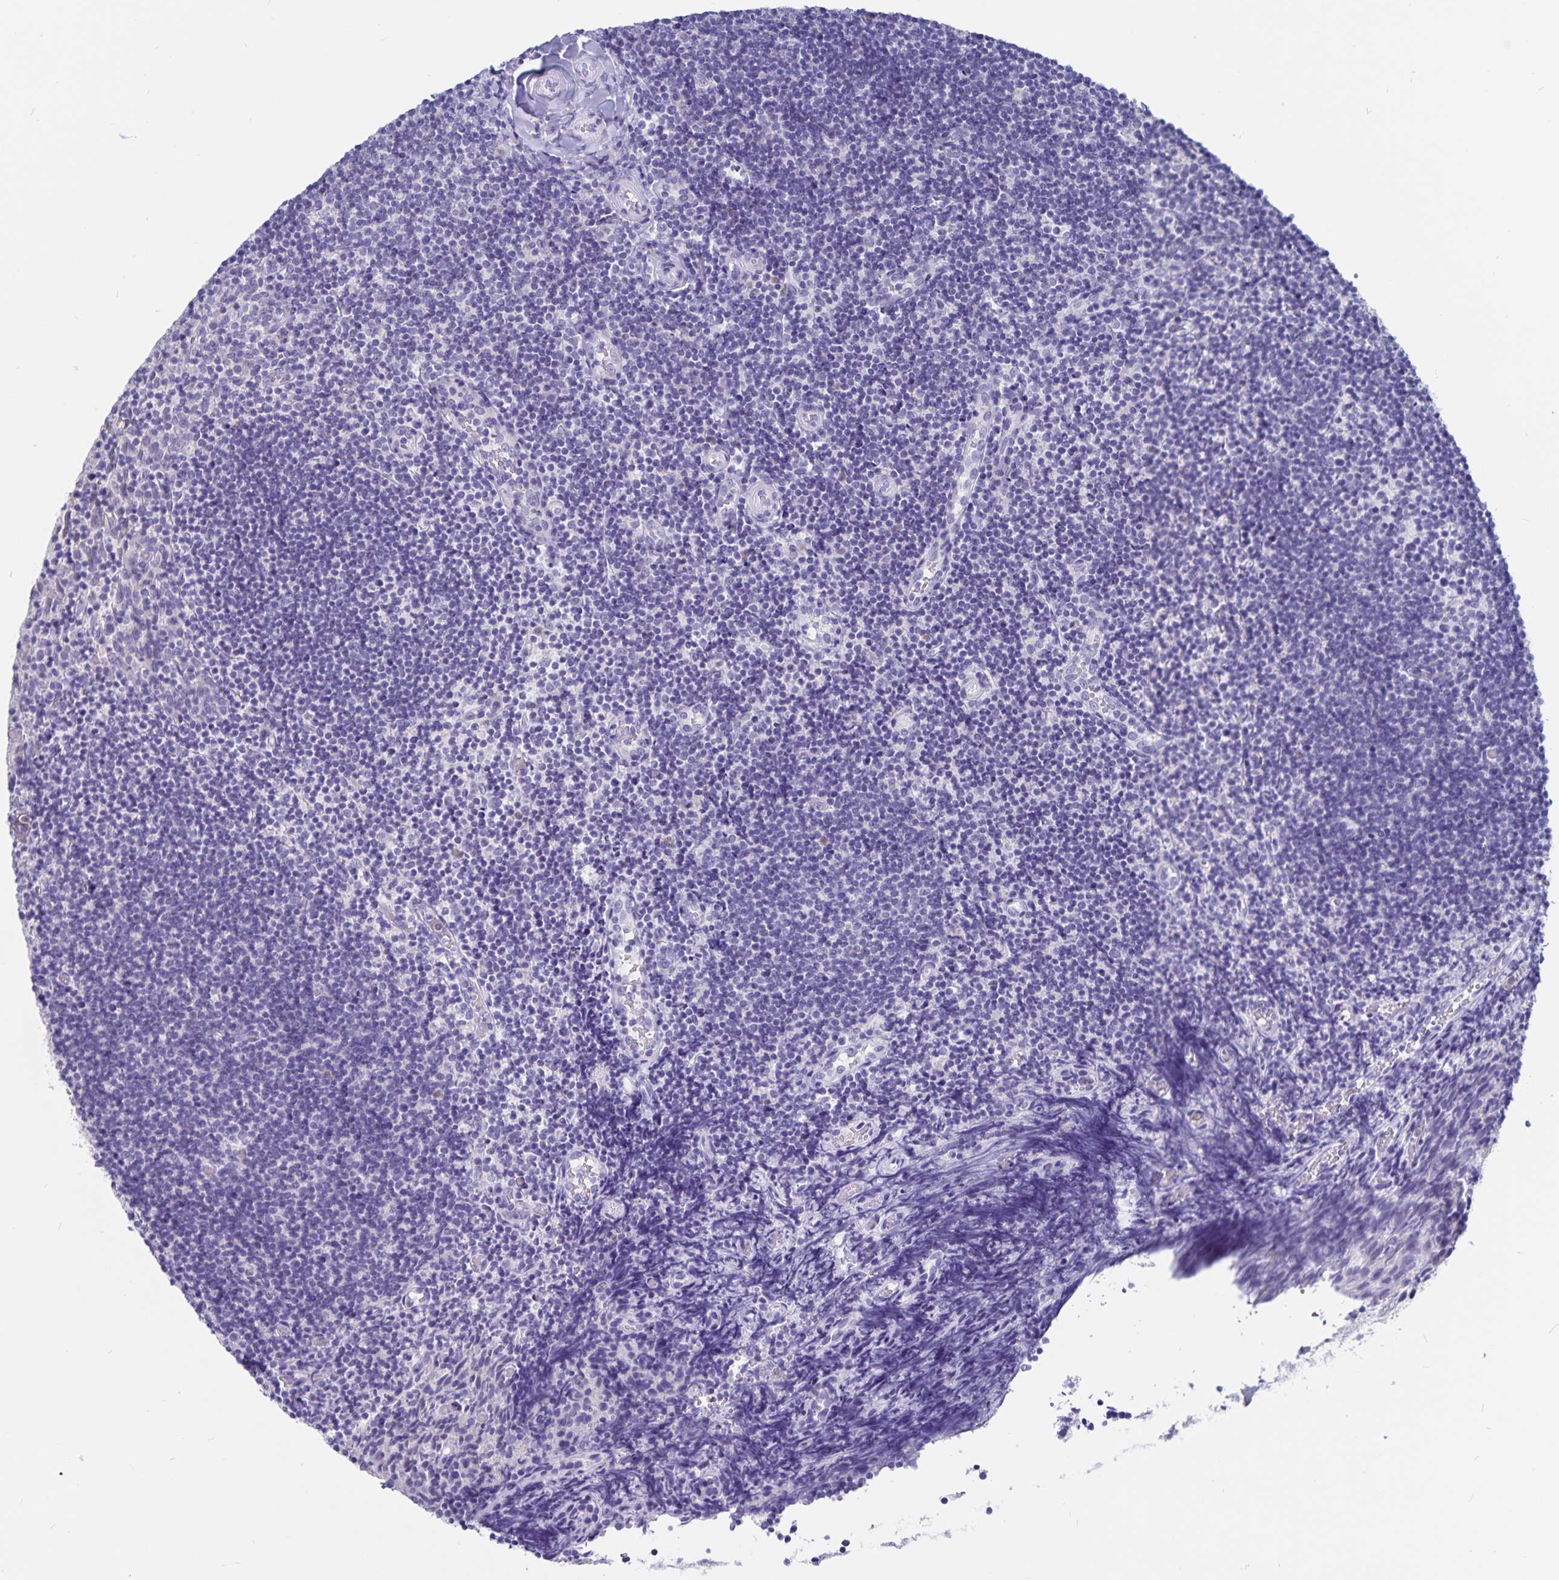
{"staining": {"intensity": "negative", "quantity": "none", "location": "none"}, "tissue": "tonsil", "cell_type": "Germinal center cells", "image_type": "normal", "snomed": [{"axis": "morphology", "description": "Normal tissue, NOS"}, {"axis": "topography", "description": "Tonsil"}], "caption": "High magnification brightfield microscopy of normal tonsil stained with DAB (brown) and counterstained with hematoxylin (blue): germinal center cells show no significant expression. Brightfield microscopy of IHC stained with DAB (brown) and hematoxylin (blue), captured at high magnification.", "gene": "SNTN", "patient": {"sex": "female", "age": 10}}